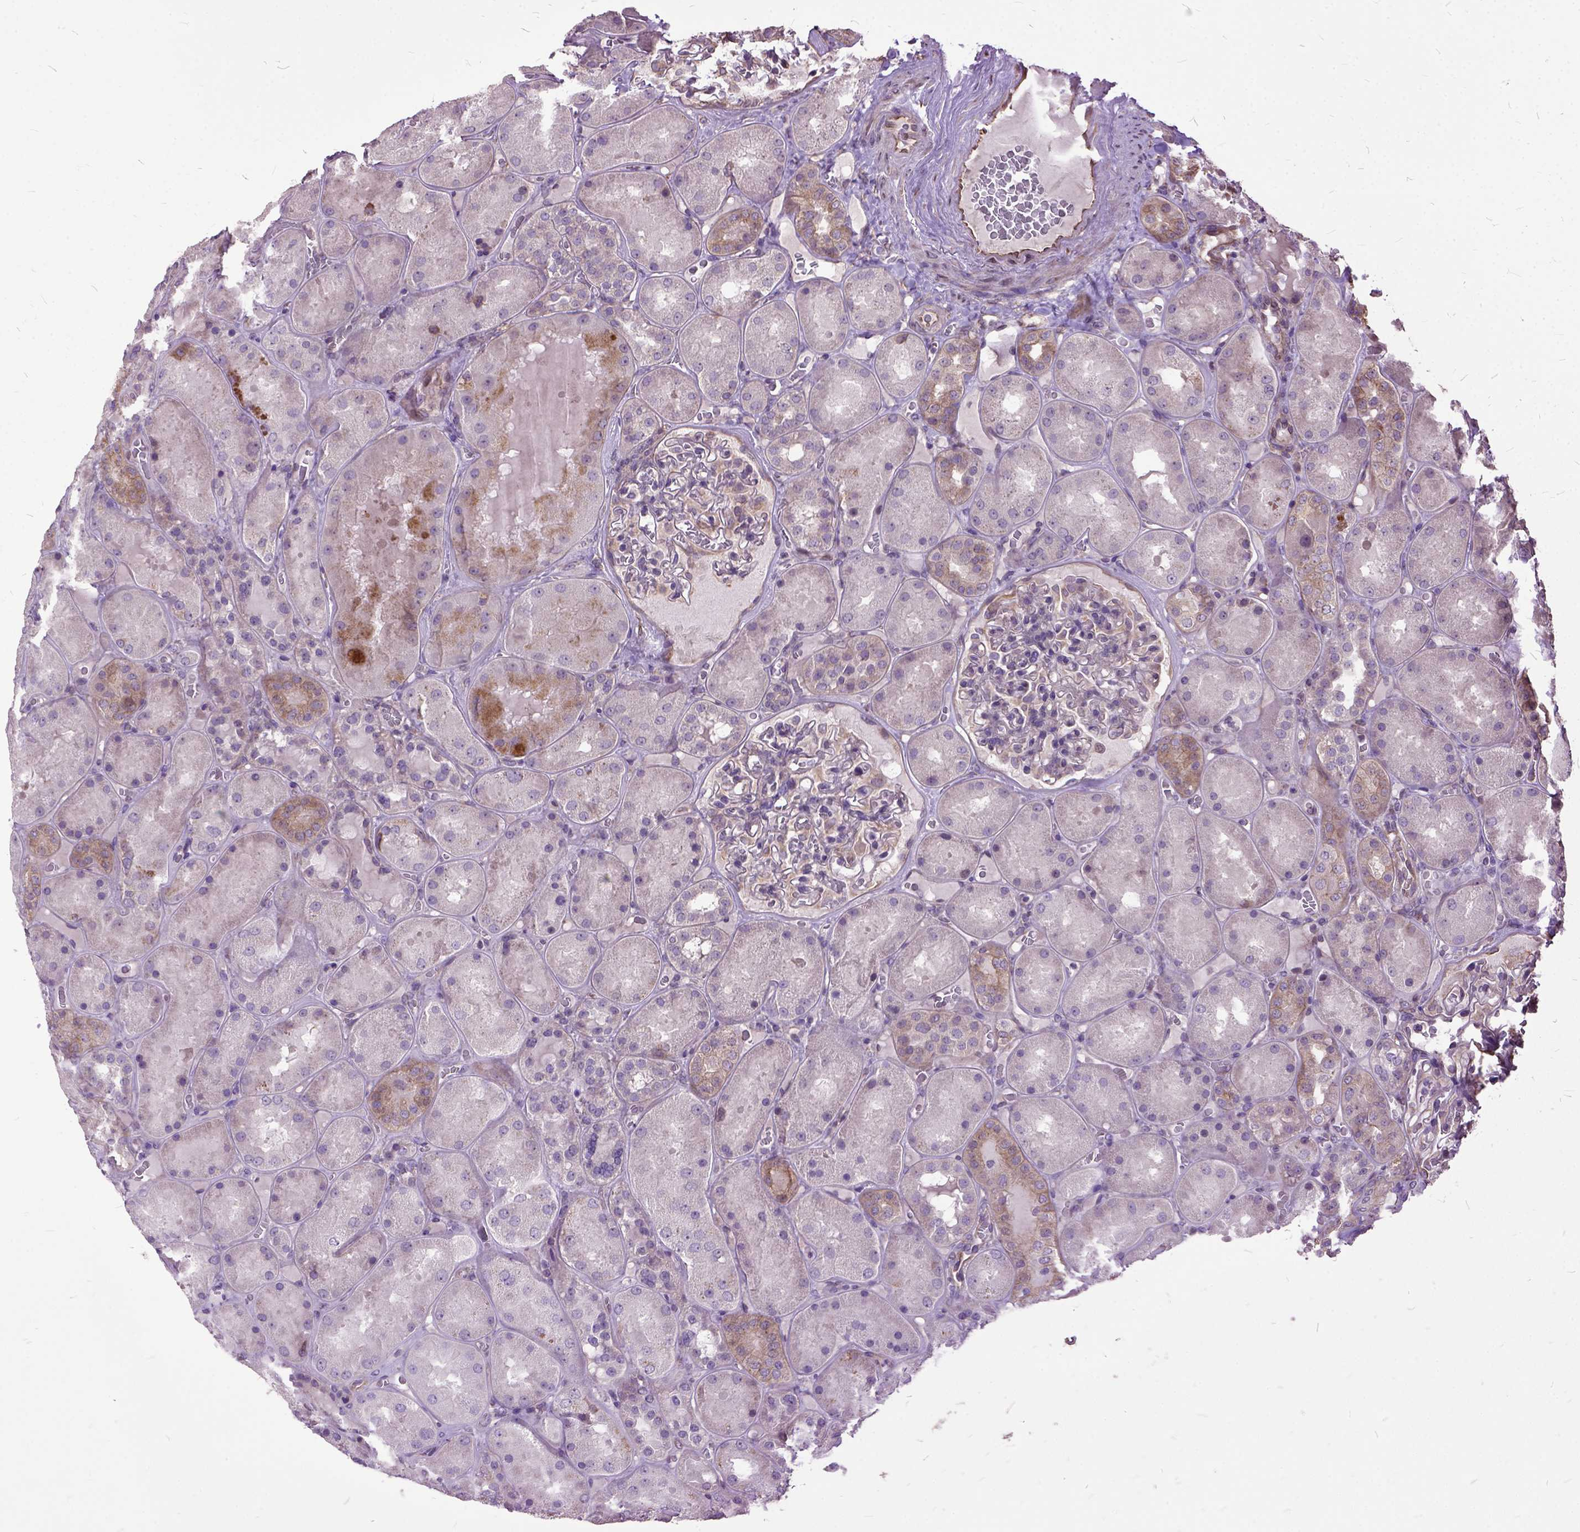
{"staining": {"intensity": "moderate", "quantity": "<25%", "location": "cytoplasmic/membranous"}, "tissue": "kidney", "cell_type": "Cells in glomeruli", "image_type": "normal", "snomed": [{"axis": "morphology", "description": "Normal tissue, NOS"}, {"axis": "topography", "description": "Kidney"}], "caption": "Moderate cytoplasmic/membranous protein positivity is identified in approximately <25% of cells in glomeruli in kidney. Using DAB (brown) and hematoxylin (blue) stains, captured at high magnification using brightfield microscopy.", "gene": "AREG", "patient": {"sex": "male", "age": 73}}